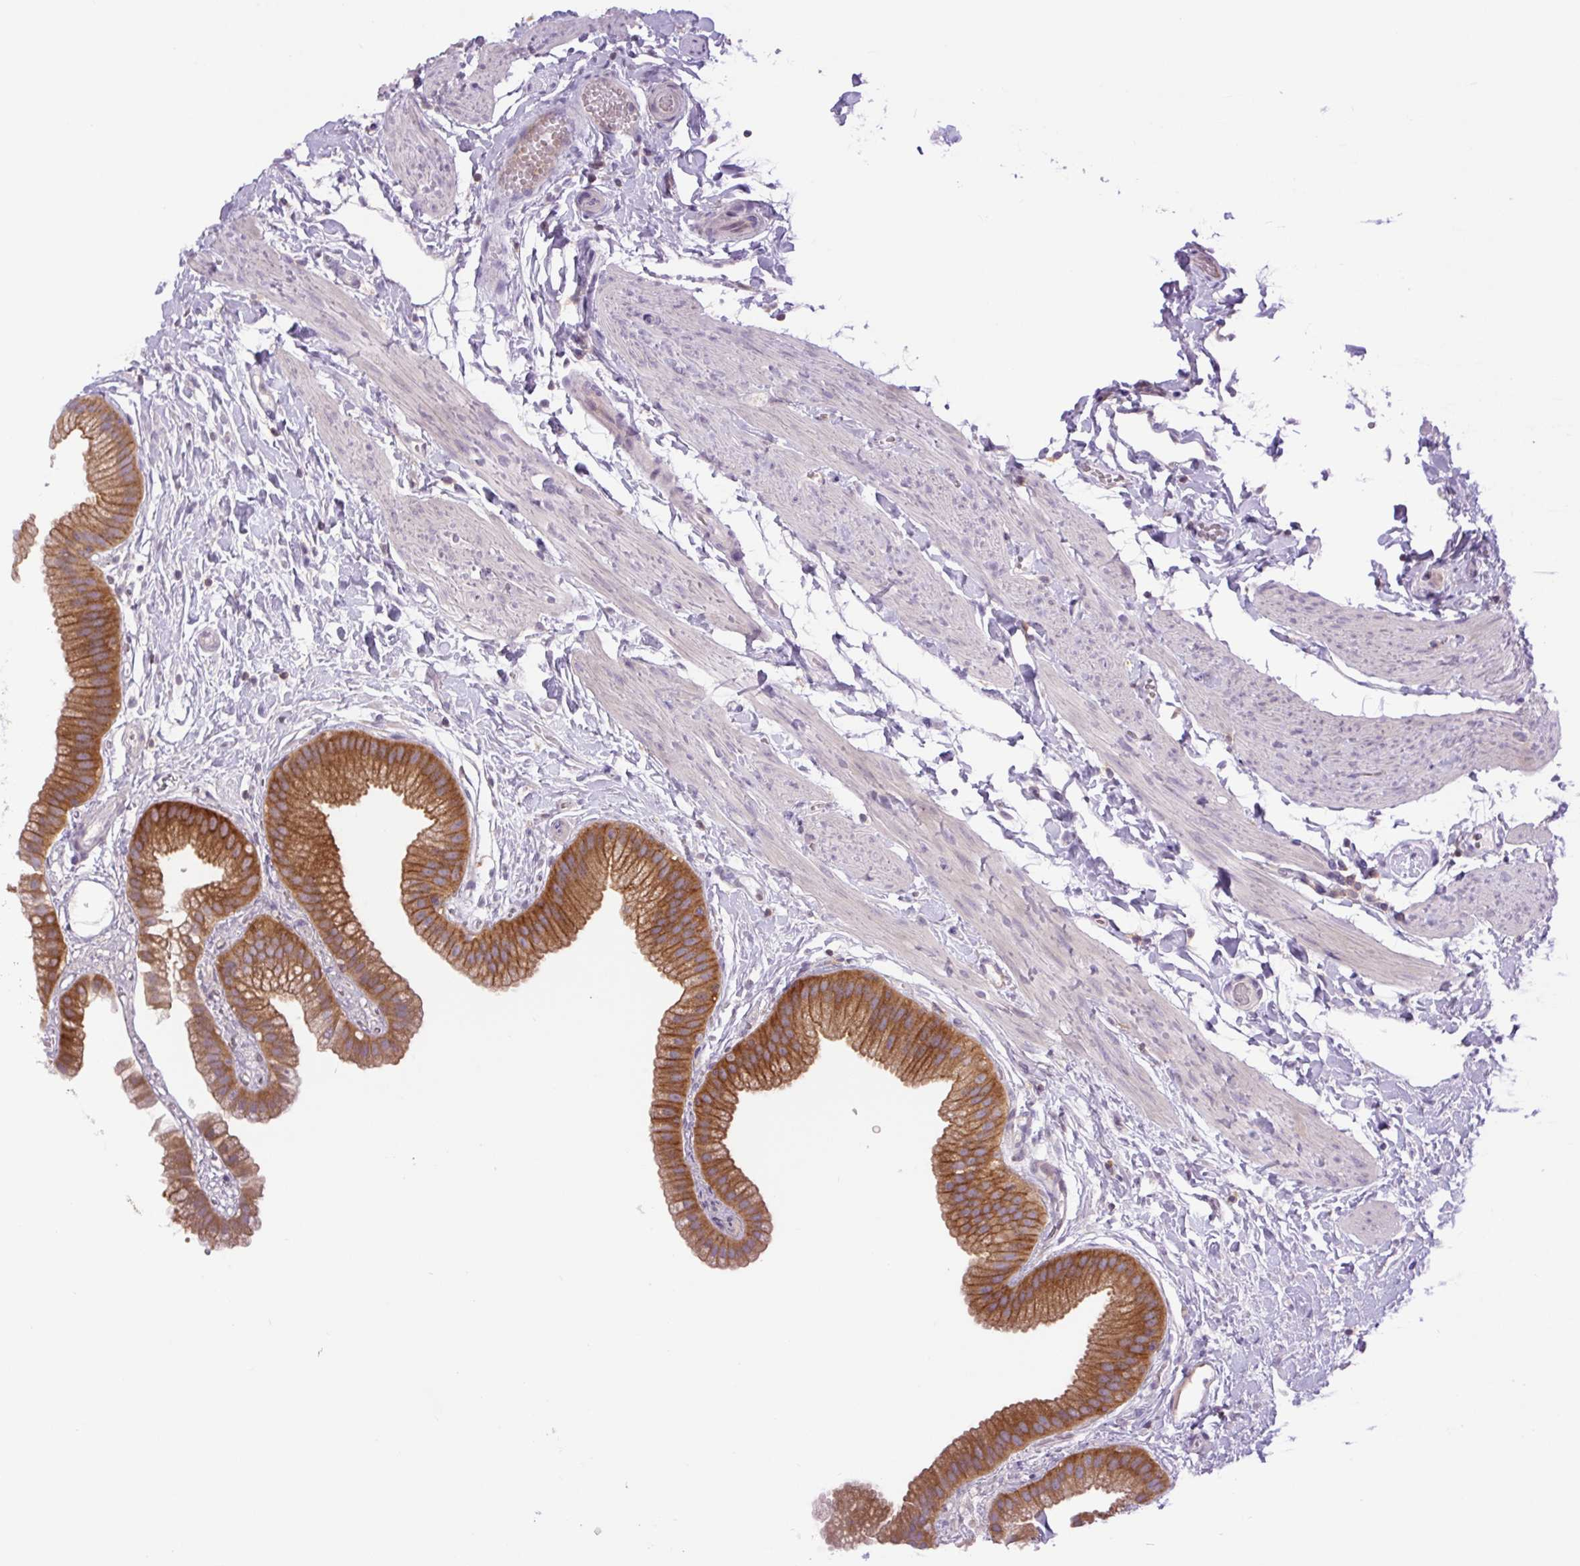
{"staining": {"intensity": "moderate", "quantity": ">75%", "location": "cytoplasmic/membranous"}, "tissue": "gallbladder", "cell_type": "Glandular cells", "image_type": "normal", "snomed": [{"axis": "morphology", "description": "Normal tissue, NOS"}, {"axis": "topography", "description": "Gallbladder"}], "caption": "Immunohistochemistry (IHC) staining of benign gallbladder, which displays medium levels of moderate cytoplasmic/membranous positivity in approximately >75% of glandular cells indicating moderate cytoplasmic/membranous protein positivity. The staining was performed using DAB (3,3'-diaminobenzidine) (brown) for protein detection and nuclei were counterstained in hematoxylin (blue).", "gene": "MINK1", "patient": {"sex": "female", "age": 63}}